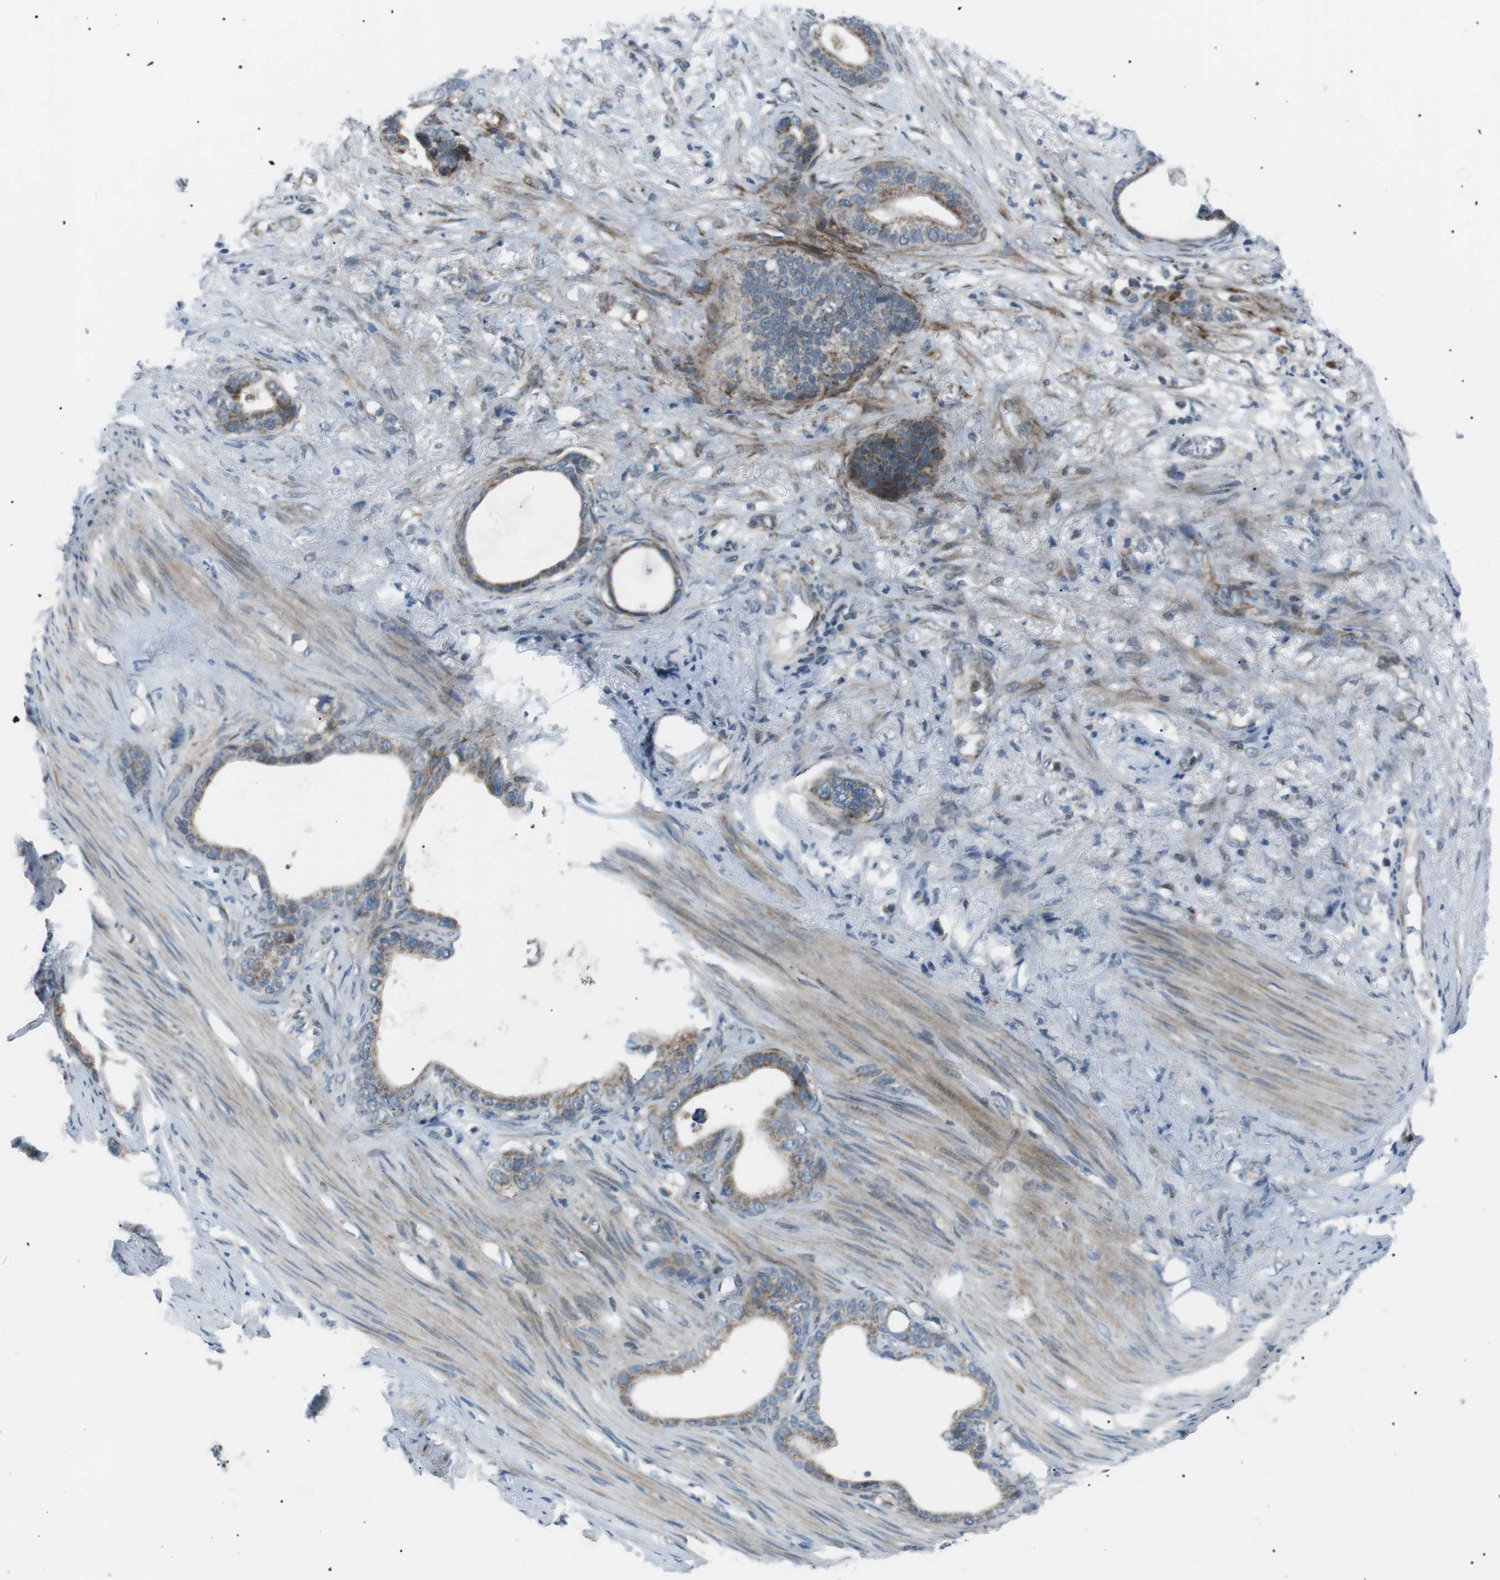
{"staining": {"intensity": "moderate", "quantity": ">75%", "location": "cytoplasmic/membranous"}, "tissue": "stomach cancer", "cell_type": "Tumor cells", "image_type": "cancer", "snomed": [{"axis": "morphology", "description": "Adenocarcinoma, NOS"}, {"axis": "topography", "description": "Stomach"}], "caption": "Tumor cells display moderate cytoplasmic/membranous positivity in approximately >75% of cells in stomach cancer.", "gene": "ARID5B", "patient": {"sex": "female", "age": 75}}